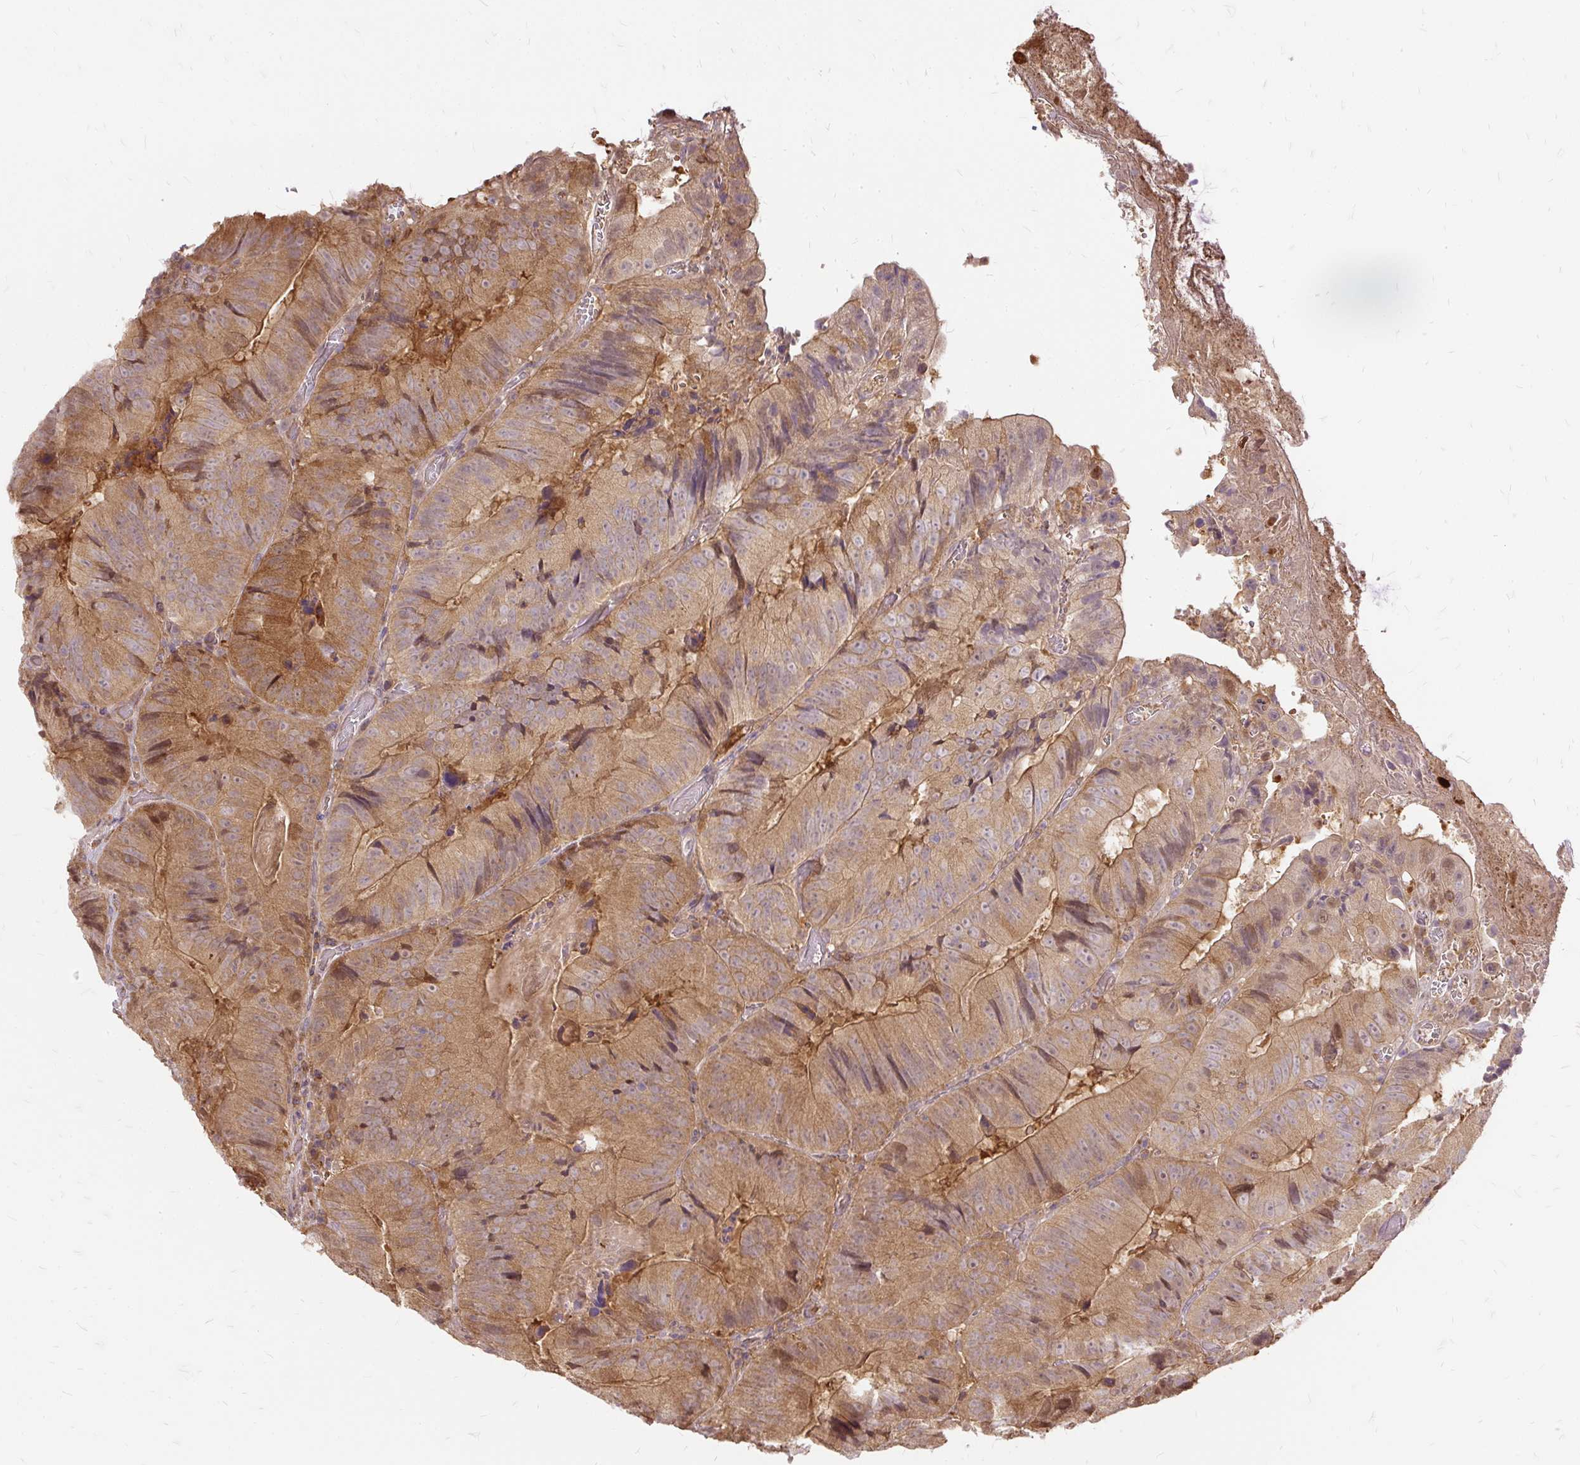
{"staining": {"intensity": "moderate", "quantity": ">75%", "location": "cytoplasmic/membranous"}, "tissue": "colorectal cancer", "cell_type": "Tumor cells", "image_type": "cancer", "snomed": [{"axis": "morphology", "description": "Adenocarcinoma, NOS"}, {"axis": "topography", "description": "Colon"}], "caption": "Protein expression analysis of adenocarcinoma (colorectal) reveals moderate cytoplasmic/membranous positivity in approximately >75% of tumor cells.", "gene": "AP5S1", "patient": {"sex": "female", "age": 86}}